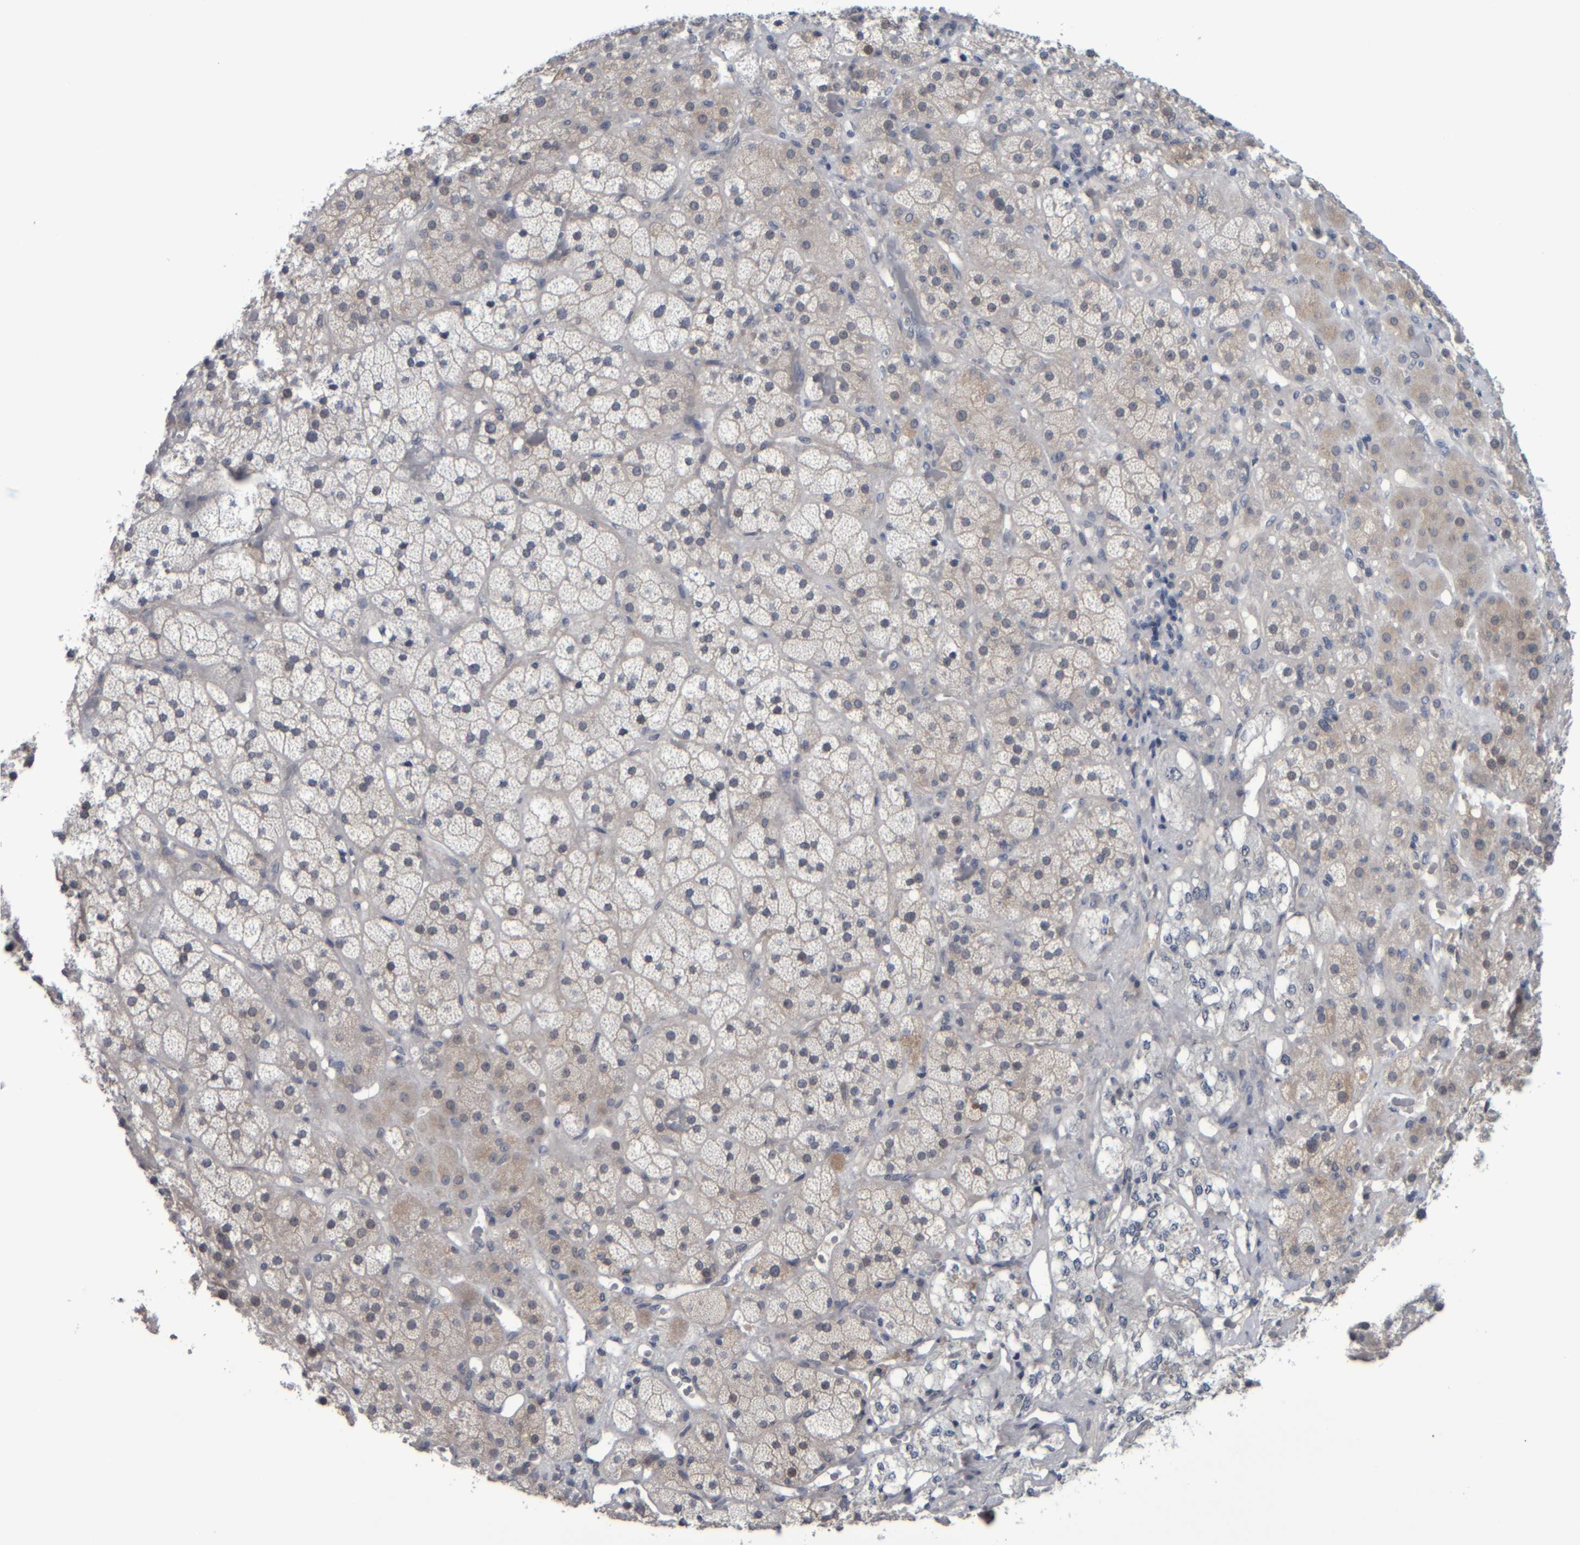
{"staining": {"intensity": "weak", "quantity": "<25%", "location": "cytoplasmic/membranous,nuclear"}, "tissue": "adrenal gland", "cell_type": "Glandular cells", "image_type": "normal", "snomed": [{"axis": "morphology", "description": "Normal tissue, NOS"}, {"axis": "topography", "description": "Adrenal gland"}], "caption": "A histopathology image of human adrenal gland is negative for staining in glandular cells. (DAB (3,3'-diaminobenzidine) immunohistochemistry, high magnification).", "gene": "COL14A1", "patient": {"sex": "male", "age": 57}}